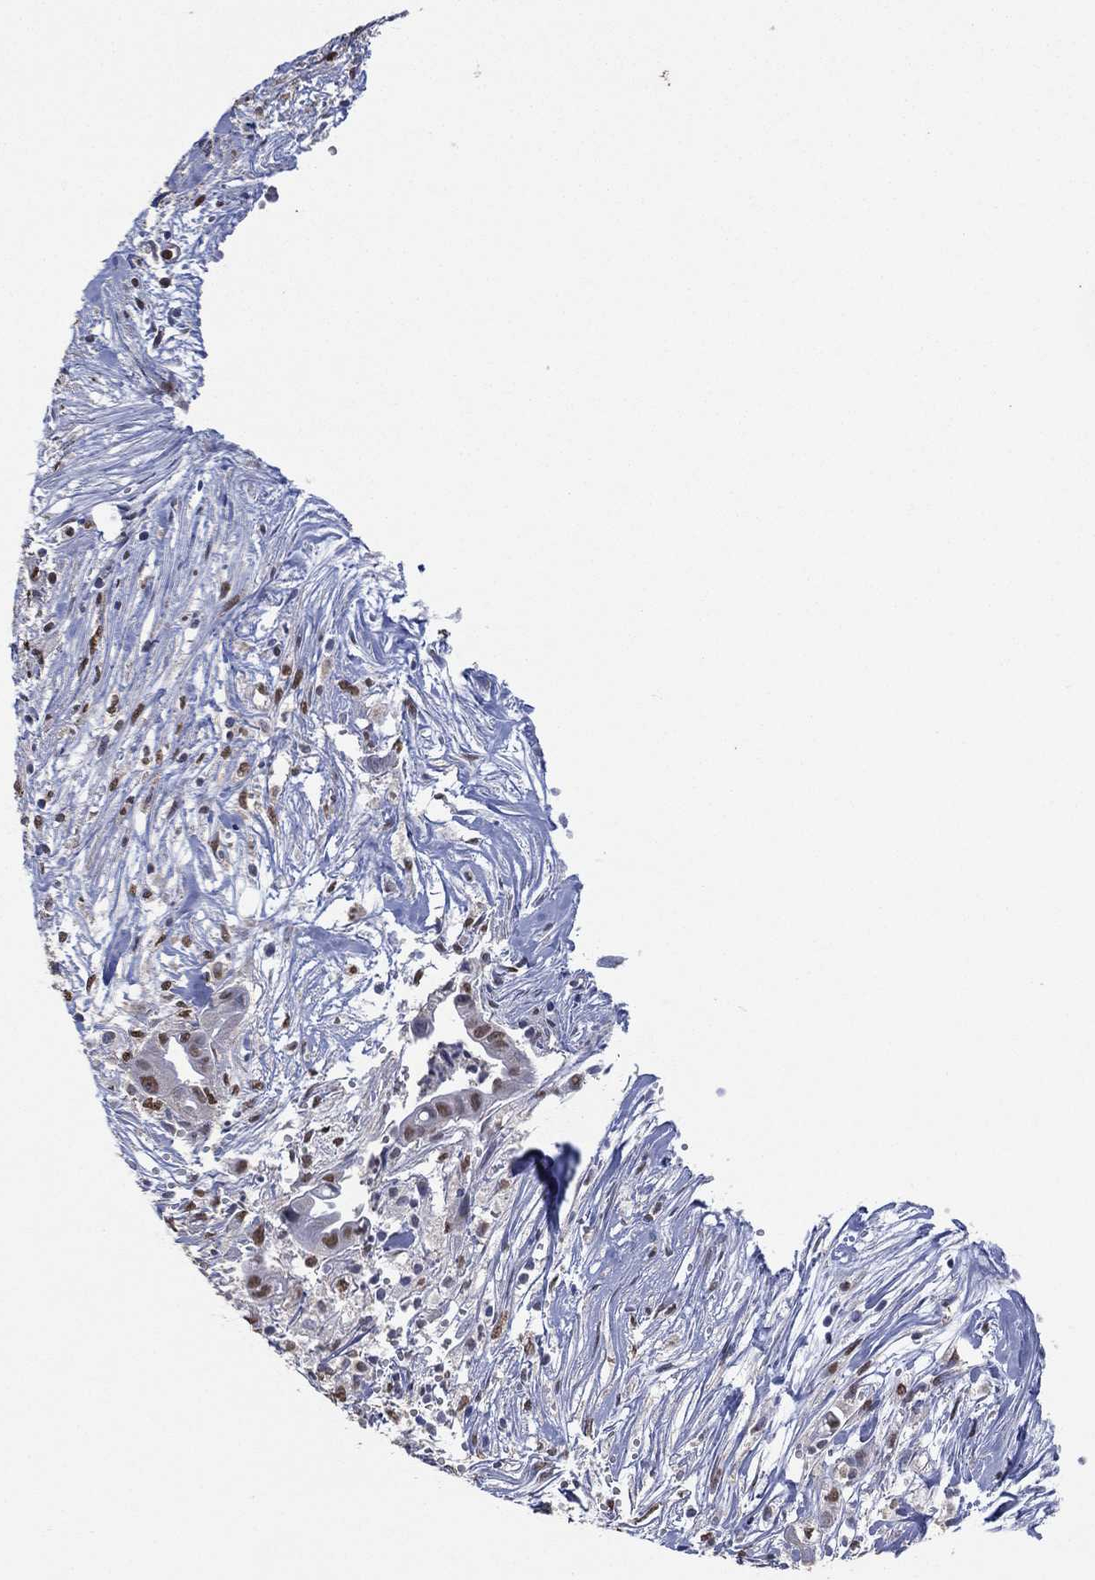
{"staining": {"intensity": "moderate", "quantity": "25%-75%", "location": "nuclear"}, "tissue": "pancreatic cancer", "cell_type": "Tumor cells", "image_type": "cancer", "snomed": [{"axis": "morphology", "description": "Adenocarcinoma, NOS"}, {"axis": "topography", "description": "Pancreas"}], "caption": "Adenocarcinoma (pancreatic) stained for a protein (brown) demonstrates moderate nuclear positive positivity in approximately 25%-75% of tumor cells.", "gene": "ALDH7A1", "patient": {"sex": "male", "age": 71}}